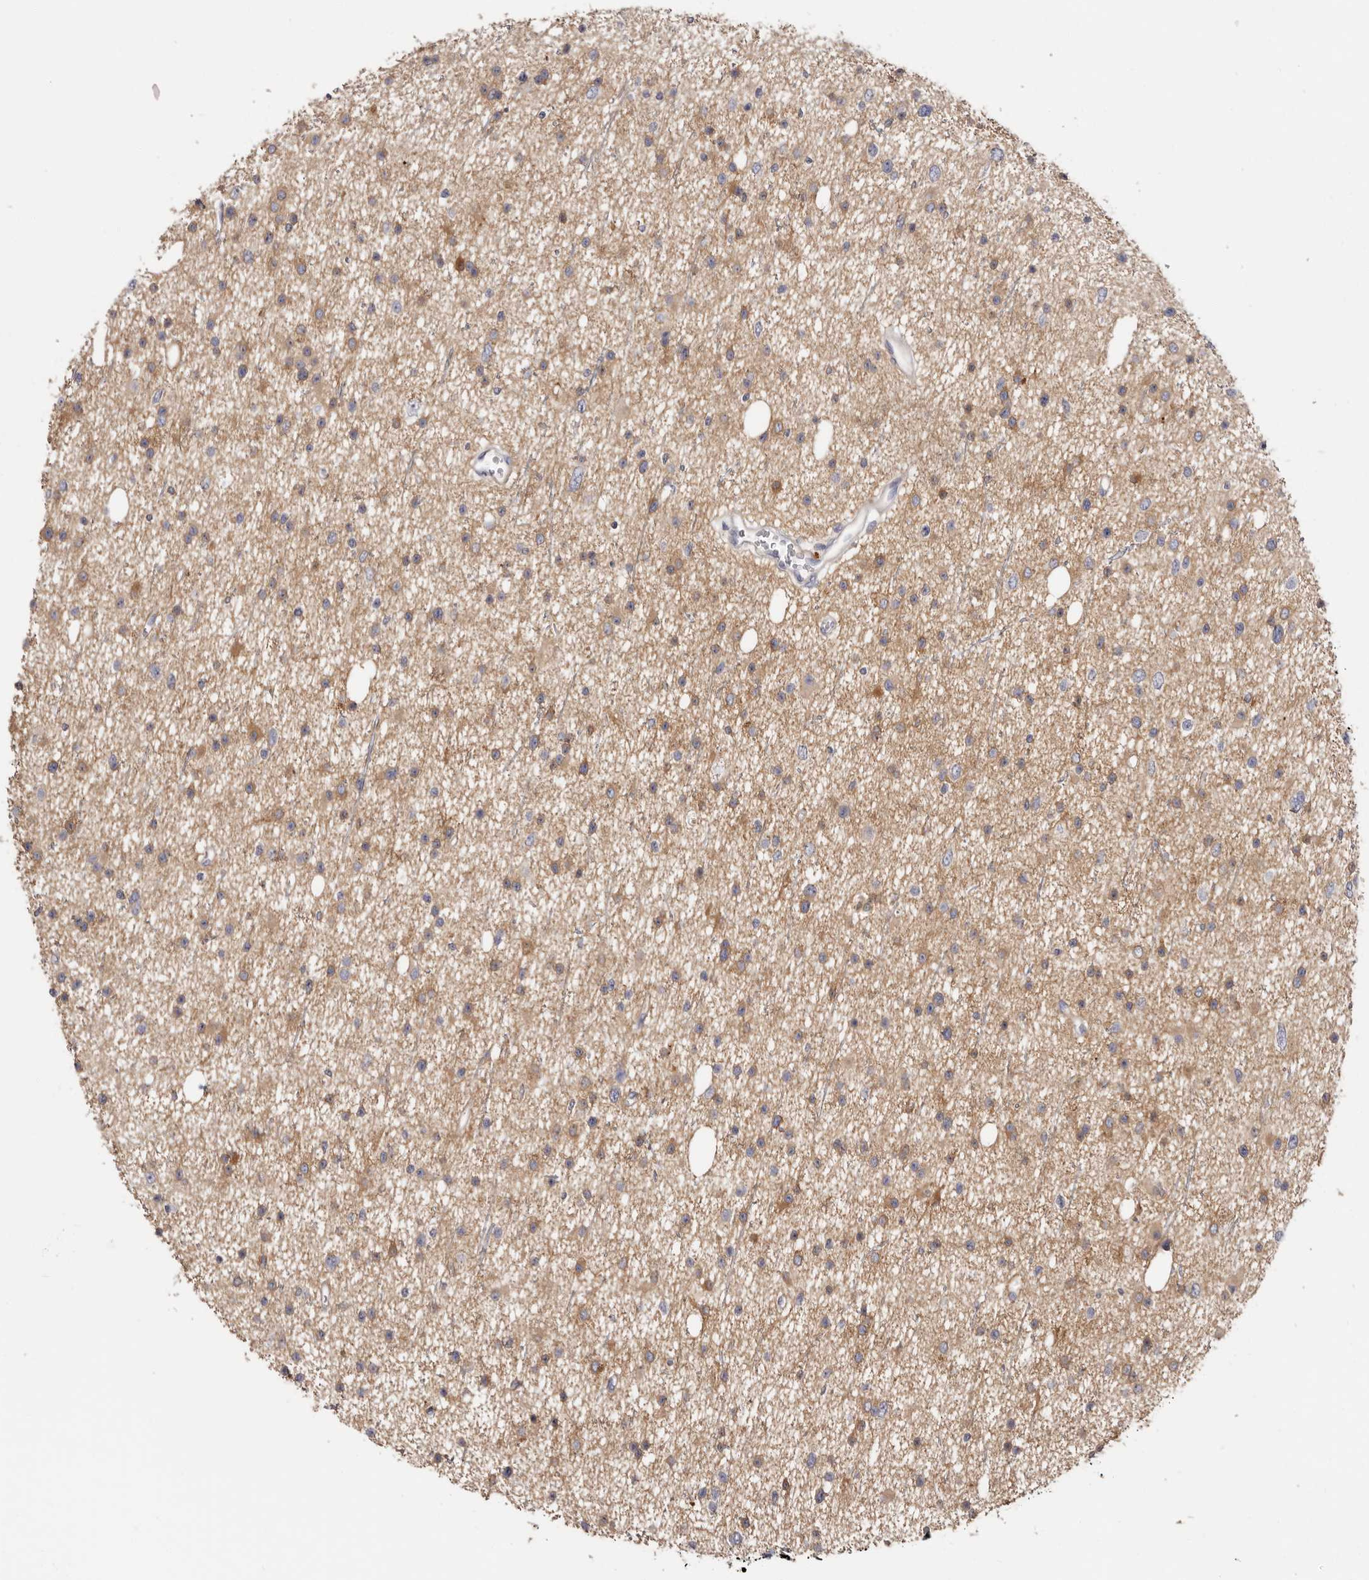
{"staining": {"intensity": "moderate", "quantity": ">75%", "location": "cytoplasmic/membranous"}, "tissue": "glioma", "cell_type": "Tumor cells", "image_type": "cancer", "snomed": [{"axis": "morphology", "description": "Glioma, malignant, Low grade"}, {"axis": "topography", "description": "Cerebral cortex"}], "caption": "Immunohistochemical staining of glioma displays moderate cytoplasmic/membranous protein expression in about >75% of tumor cells.", "gene": "STK16", "patient": {"sex": "female", "age": 39}}